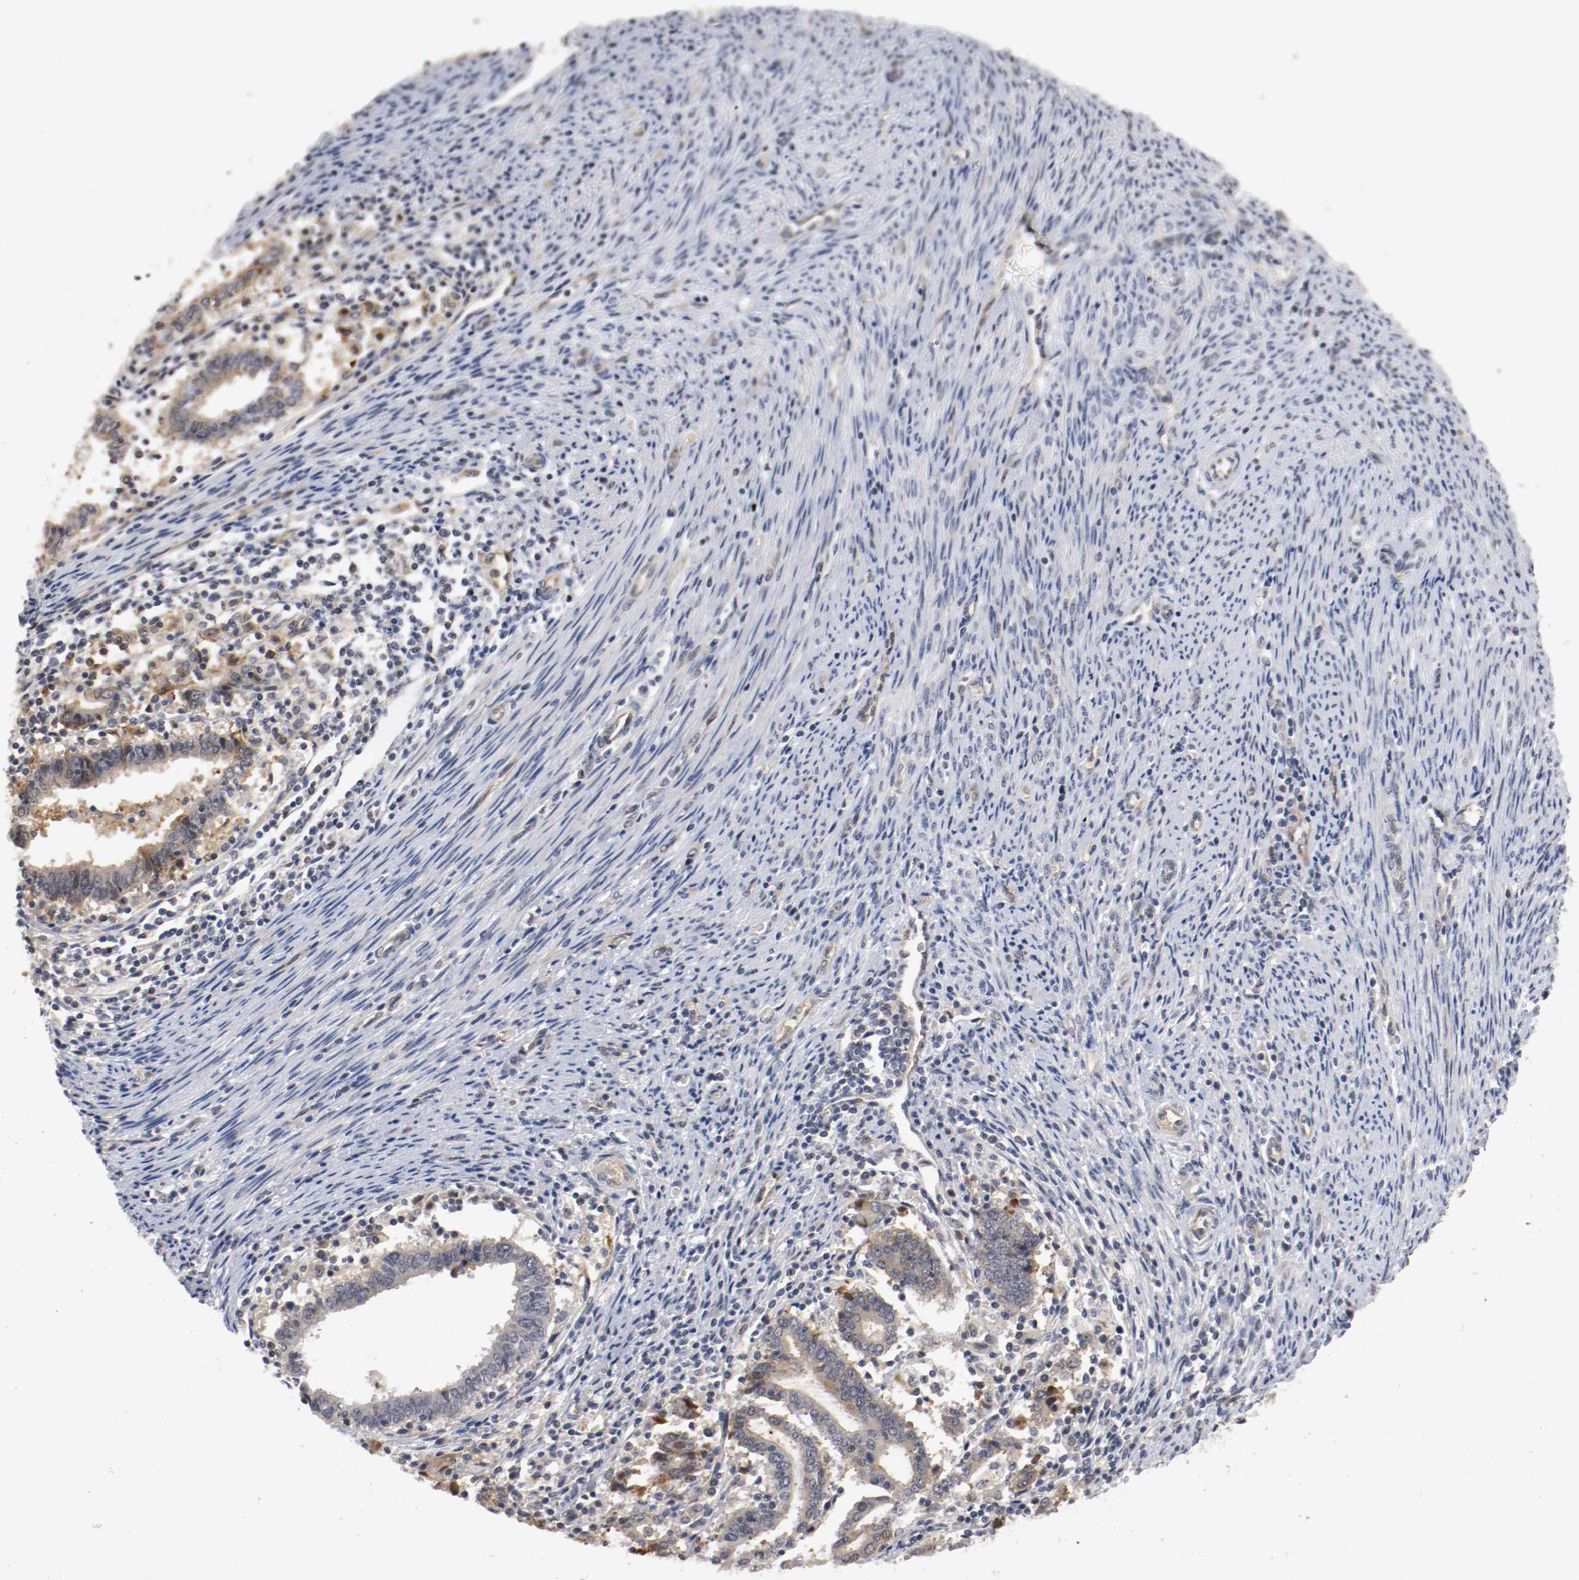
{"staining": {"intensity": "moderate", "quantity": "25%-75%", "location": "cytoplasmic/membranous"}, "tissue": "endometrial cancer", "cell_type": "Tumor cells", "image_type": "cancer", "snomed": [{"axis": "morphology", "description": "Adenocarcinoma, NOS"}, {"axis": "topography", "description": "Uterus"}], "caption": "This histopathology image reveals endometrial adenocarcinoma stained with IHC to label a protein in brown. The cytoplasmic/membranous of tumor cells show moderate positivity for the protein. Nuclei are counter-stained blue.", "gene": "RBM23", "patient": {"sex": "female", "age": 83}}